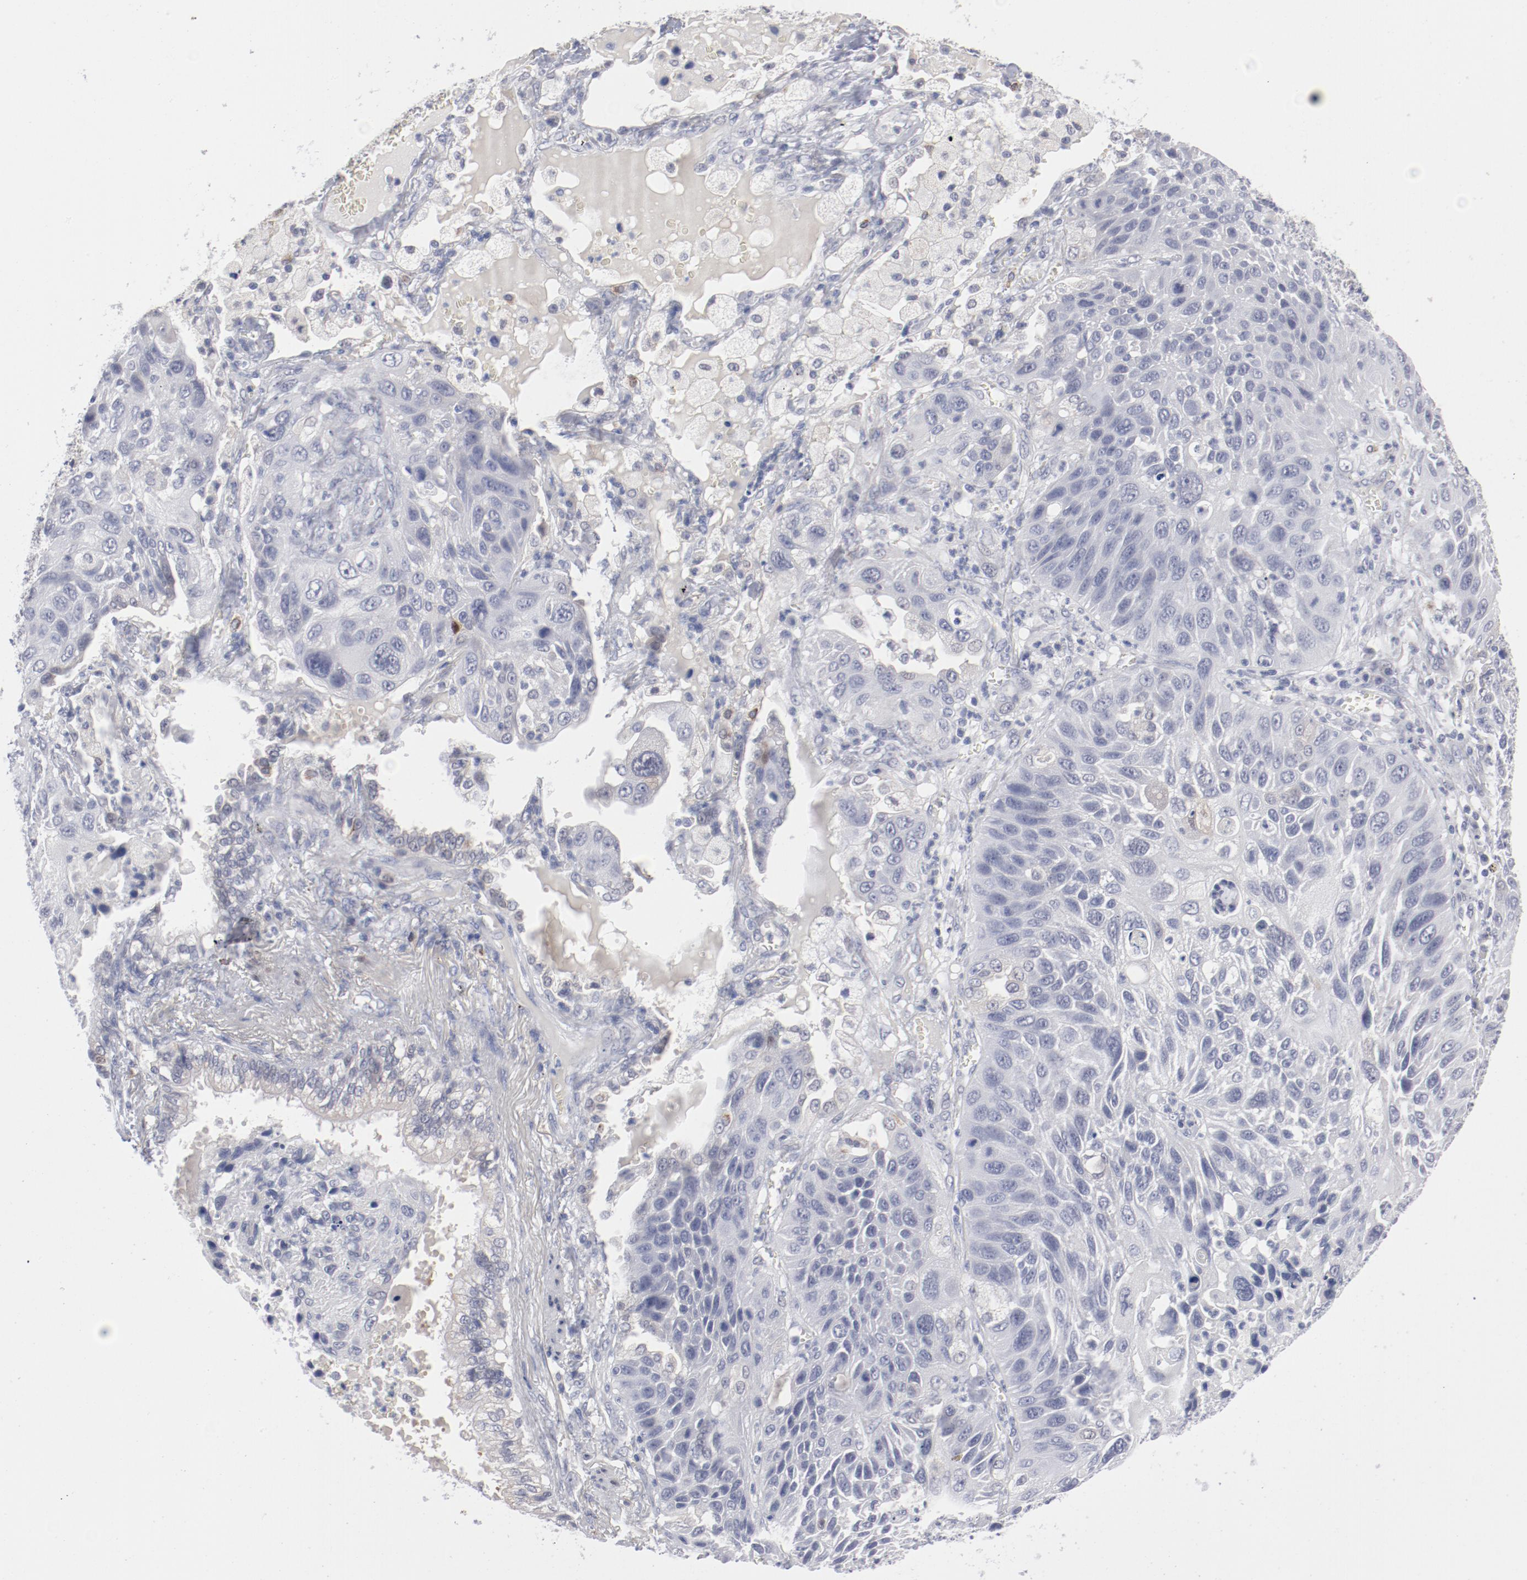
{"staining": {"intensity": "negative", "quantity": "none", "location": "none"}, "tissue": "lung cancer", "cell_type": "Tumor cells", "image_type": "cancer", "snomed": [{"axis": "morphology", "description": "Squamous cell carcinoma, NOS"}, {"axis": "topography", "description": "Lung"}], "caption": "High power microscopy micrograph of an IHC photomicrograph of lung cancer (squamous cell carcinoma), revealing no significant expression in tumor cells.", "gene": "SH3BGR", "patient": {"sex": "female", "age": 76}}